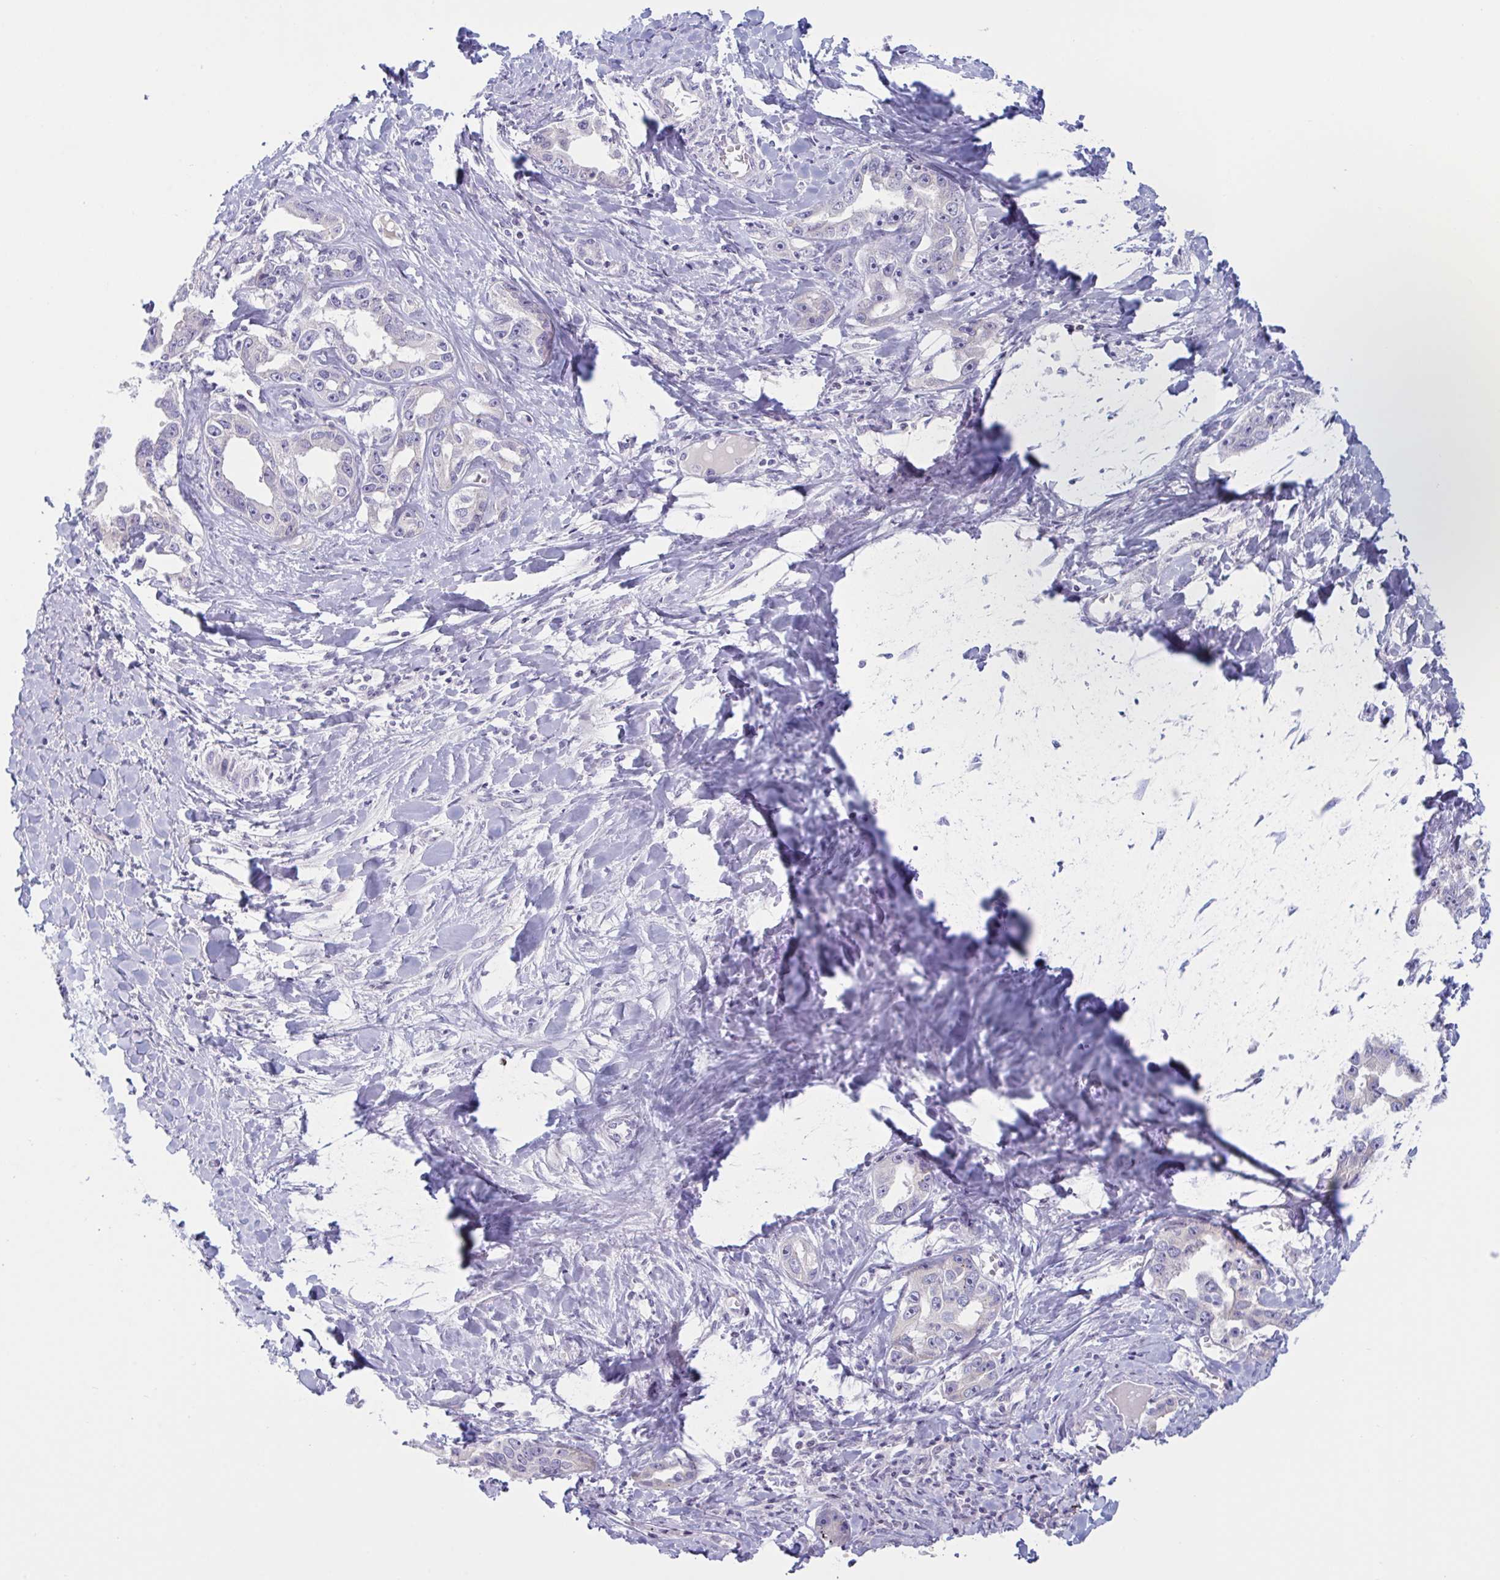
{"staining": {"intensity": "negative", "quantity": "none", "location": "none"}, "tissue": "liver cancer", "cell_type": "Tumor cells", "image_type": "cancer", "snomed": [{"axis": "morphology", "description": "Cholangiocarcinoma"}, {"axis": "topography", "description": "Liver"}], "caption": "Liver cholangiocarcinoma was stained to show a protein in brown. There is no significant staining in tumor cells.", "gene": "NAA30", "patient": {"sex": "male", "age": 59}}